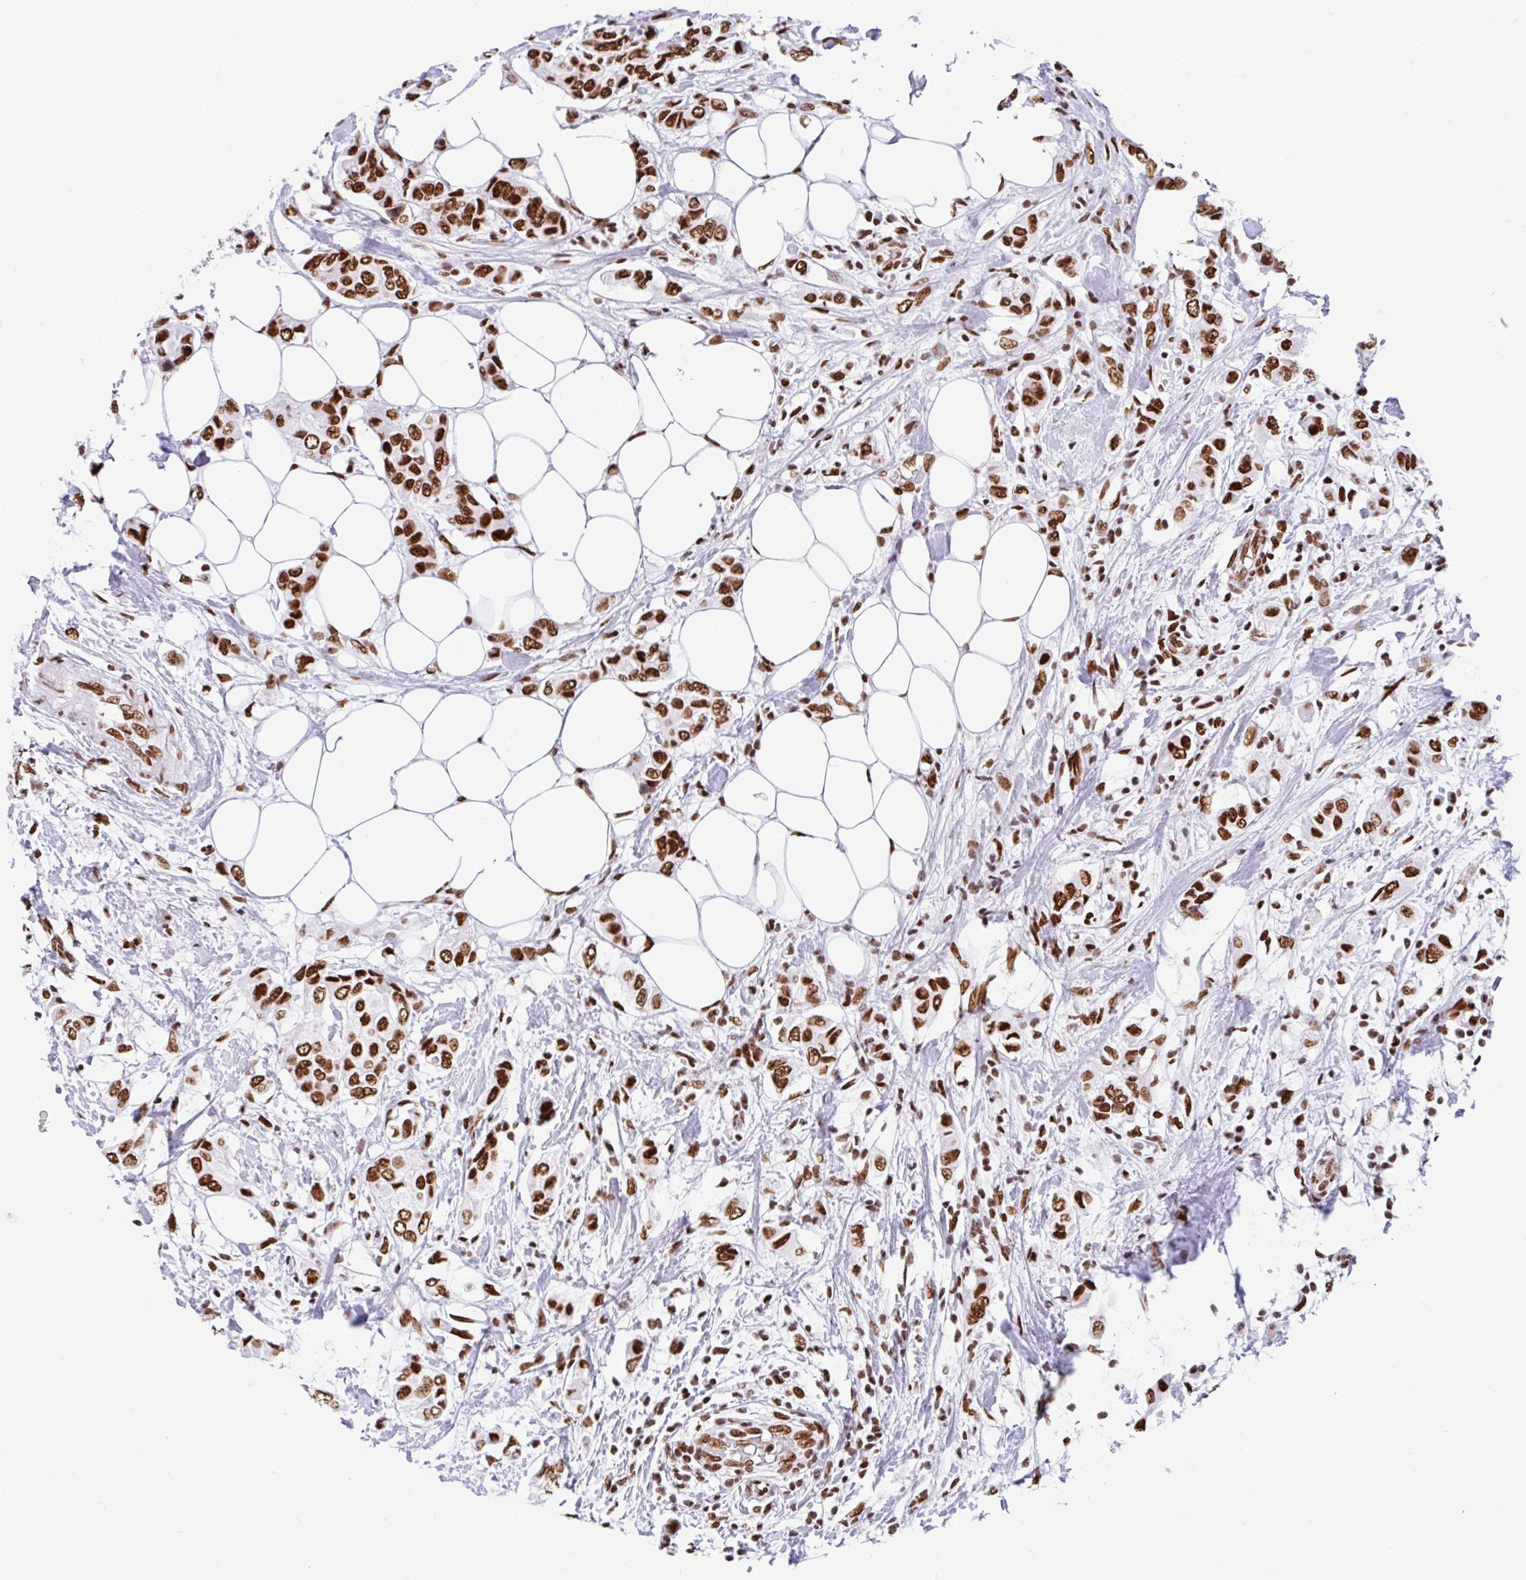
{"staining": {"intensity": "strong", "quantity": ">75%", "location": "nuclear"}, "tissue": "breast cancer", "cell_type": "Tumor cells", "image_type": "cancer", "snomed": [{"axis": "morphology", "description": "Lobular carcinoma"}, {"axis": "topography", "description": "Breast"}], "caption": "This micrograph shows immunohistochemistry staining of lobular carcinoma (breast), with high strong nuclear staining in about >75% of tumor cells.", "gene": "KHDRBS1", "patient": {"sex": "female", "age": 51}}